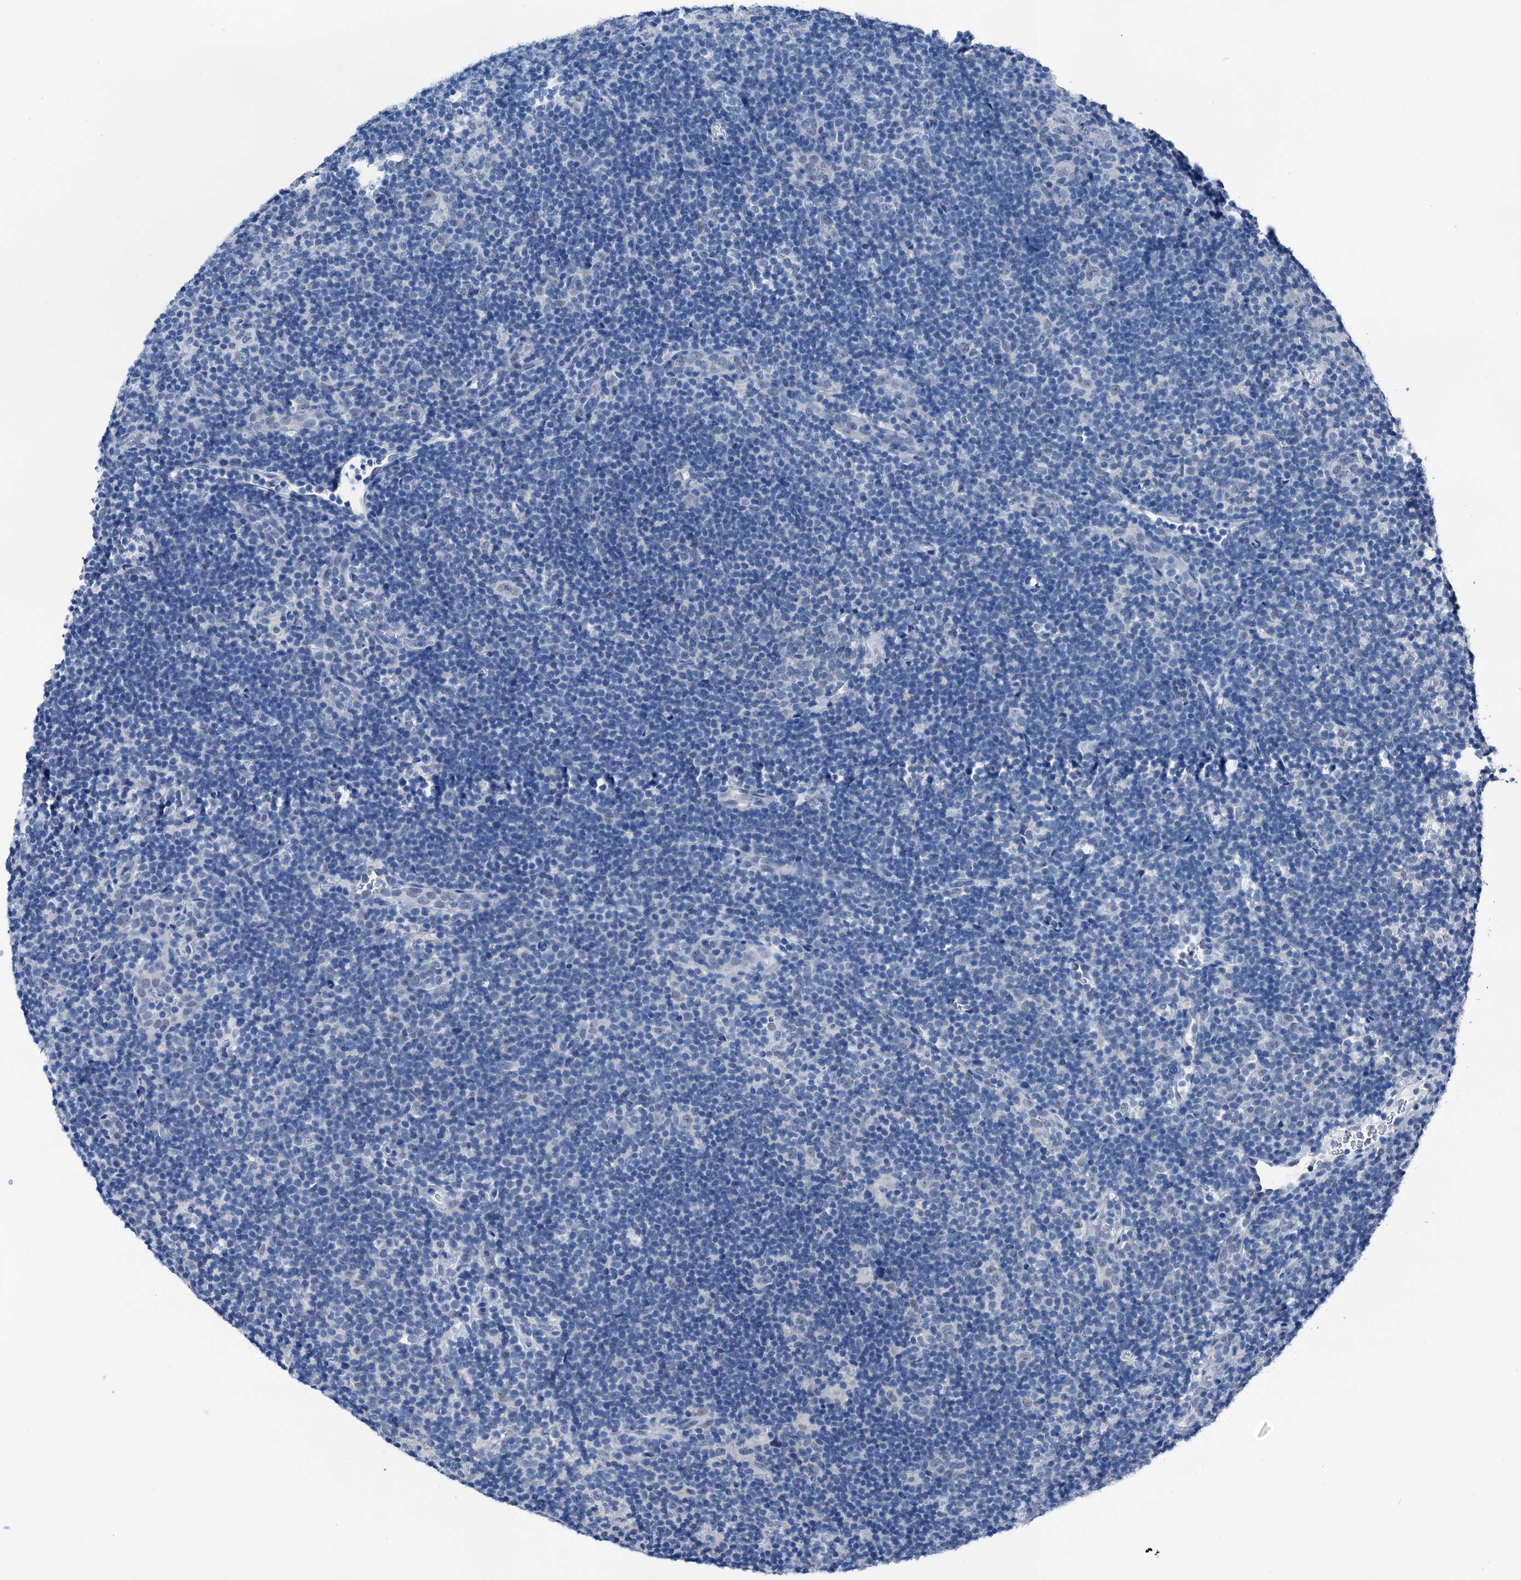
{"staining": {"intensity": "negative", "quantity": "none", "location": "none"}, "tissue": "lymphoma", "cell_type": "Tumor cells", "image_type": "cancer", "snomed": [{"axis": "morphology", "description": "Hodgkin's disease, NOS"}, {"axis": "topography", "description": "Lymph node"}], "caption": "Tumor cells are negative for protein expression in human lymphoma.", "gene": "CBLN3", "patient": {"sex": "female", "age": 57}}